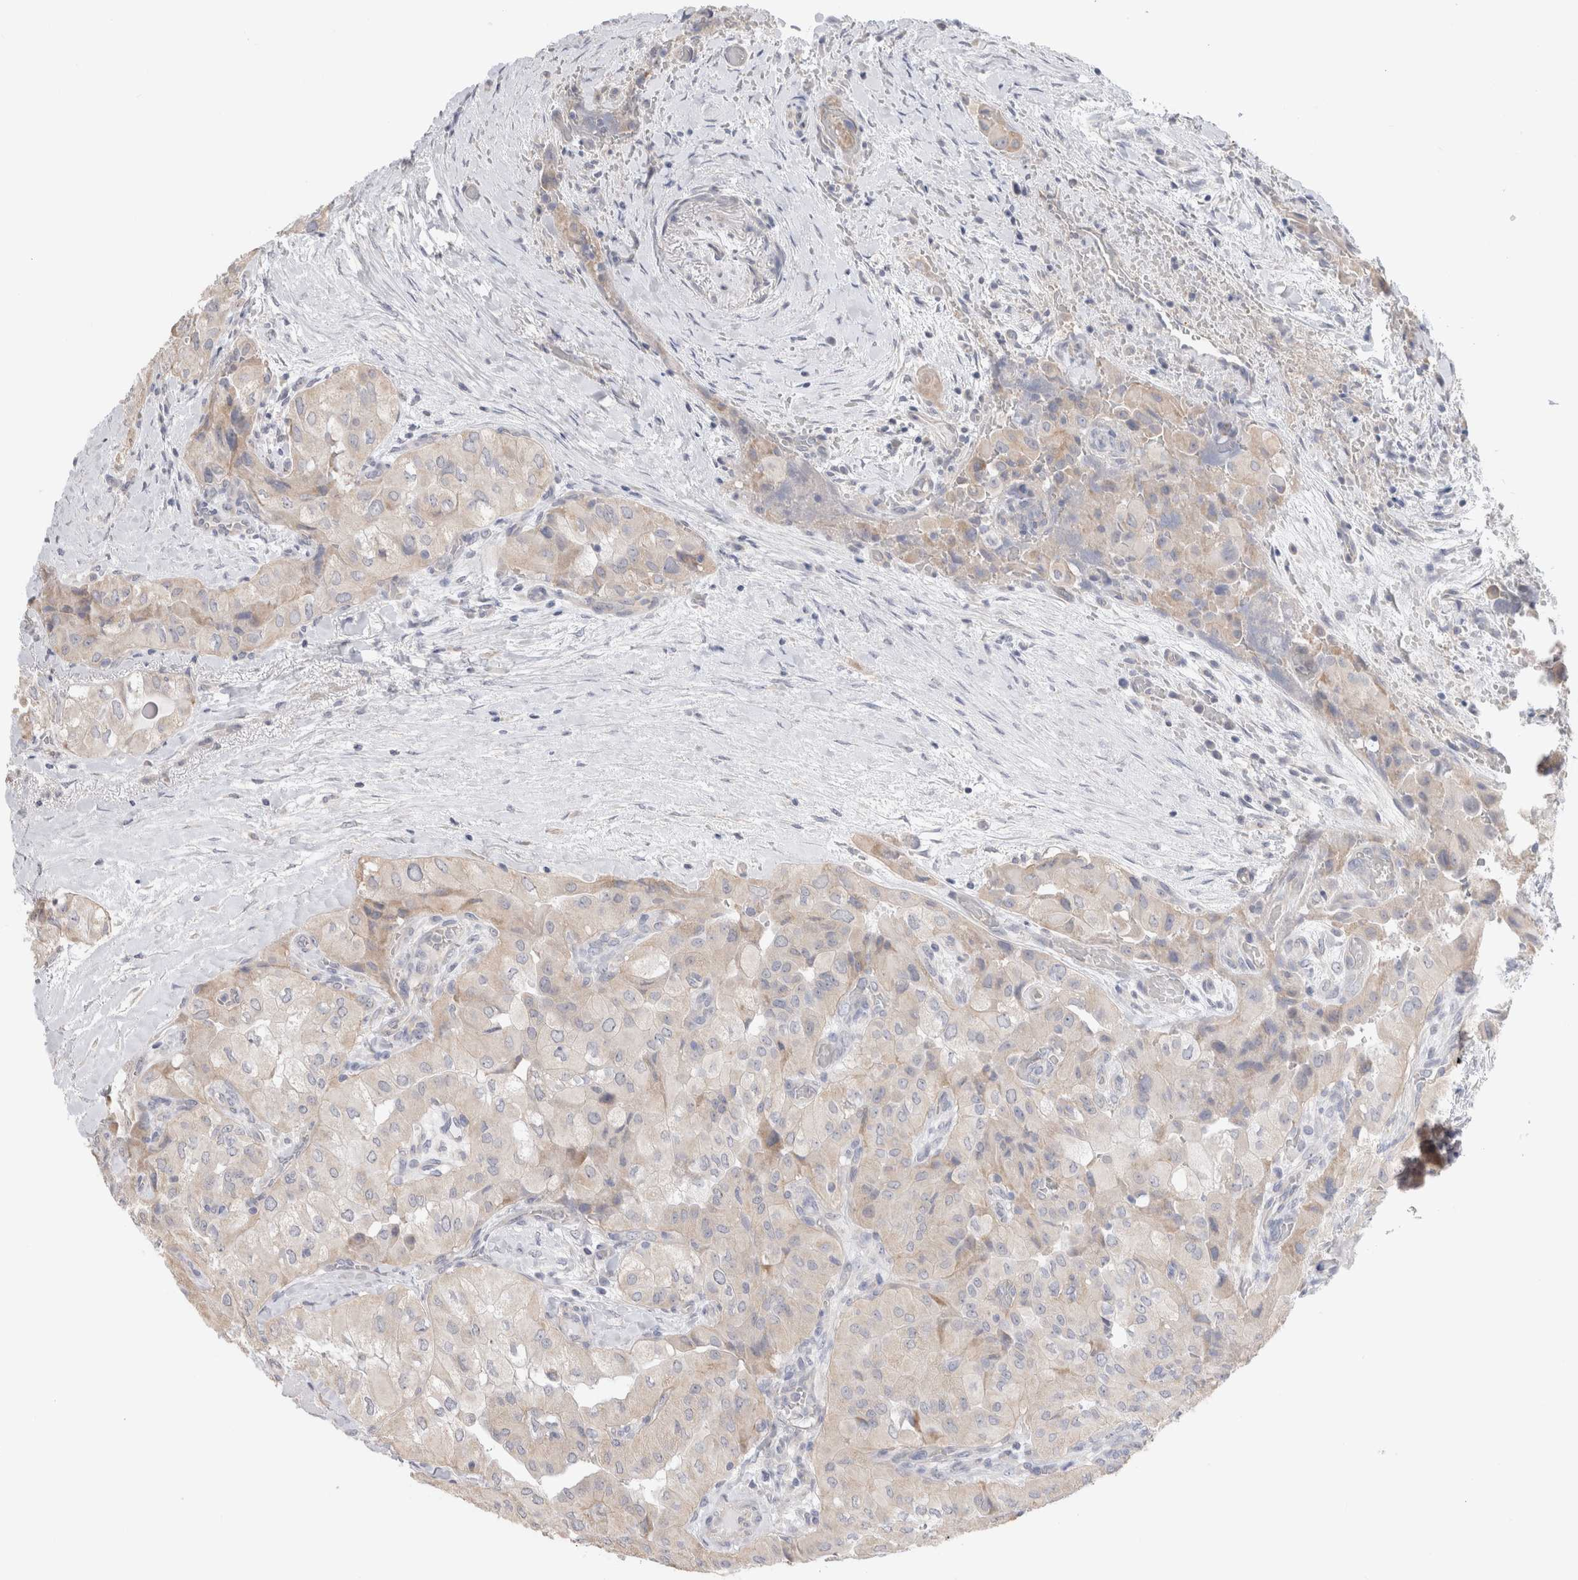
{"staining": {"intensity": "negative", "quantity": "none", "location": "none"}, "tissue": "thyroid cancer", "cell_type": "Tumor cells", "image_type": "cancer", "snomed": [{"axis": "morphology", "description": "Papillary adenocarcinoma, NOS"}, {"axis": "topography", "description": "Thyroid gland"}], "caption": "Thyroid papillary adenocarcinoma was stained to show a protein in brown. There is no significant staining in tumor cells. The staining was performed using DAB to visualize the protein expression in brown, while the nuclei were stained in blue with hematoxylin (Magnification: 20x).", "gene": "DMD", "patient": {"sex": "female", "age": 59}}